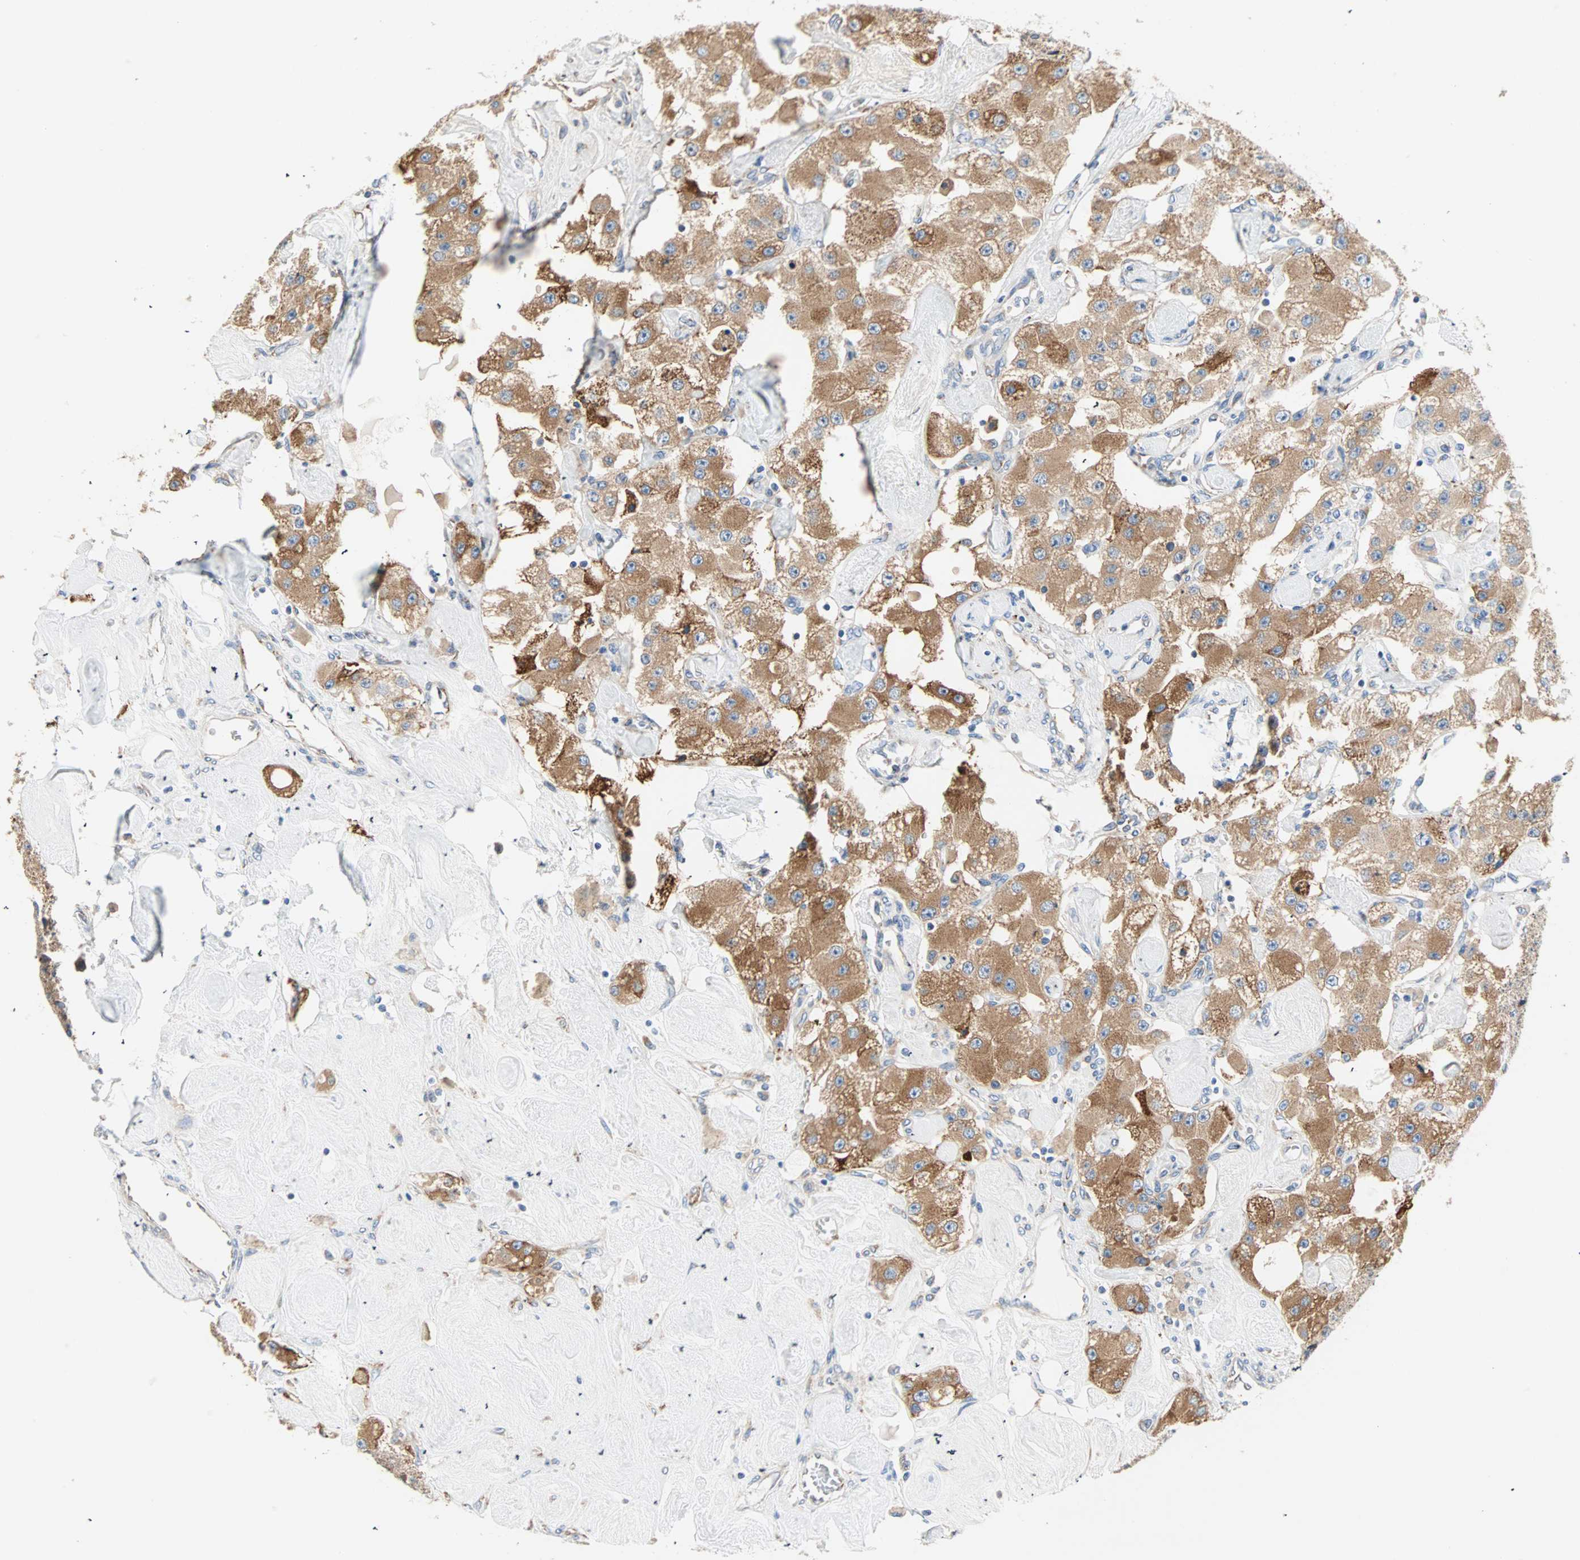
{"staining": {"intensity": "moderate", "quantity": ">75%", "location": "cytoplasmic/membranous"}, "tissue": "carcinoid", "cell_type": "Tumor cells", "image_type": "cancer", "snomed": [{"axis": "morphology", "description": "Carcinoid, malignant, NOS"}, {"axis": "topography", "description": "Pancreas"}], "caption": "Immunohistochemical staining of carcinoid (malignant) displays medium levels of moderate cytoplasmic/membranous staining in approximately >75% of tumor cells.", "gene": "PLCXD1", "patient": {"sex": "male", "age": 41}}